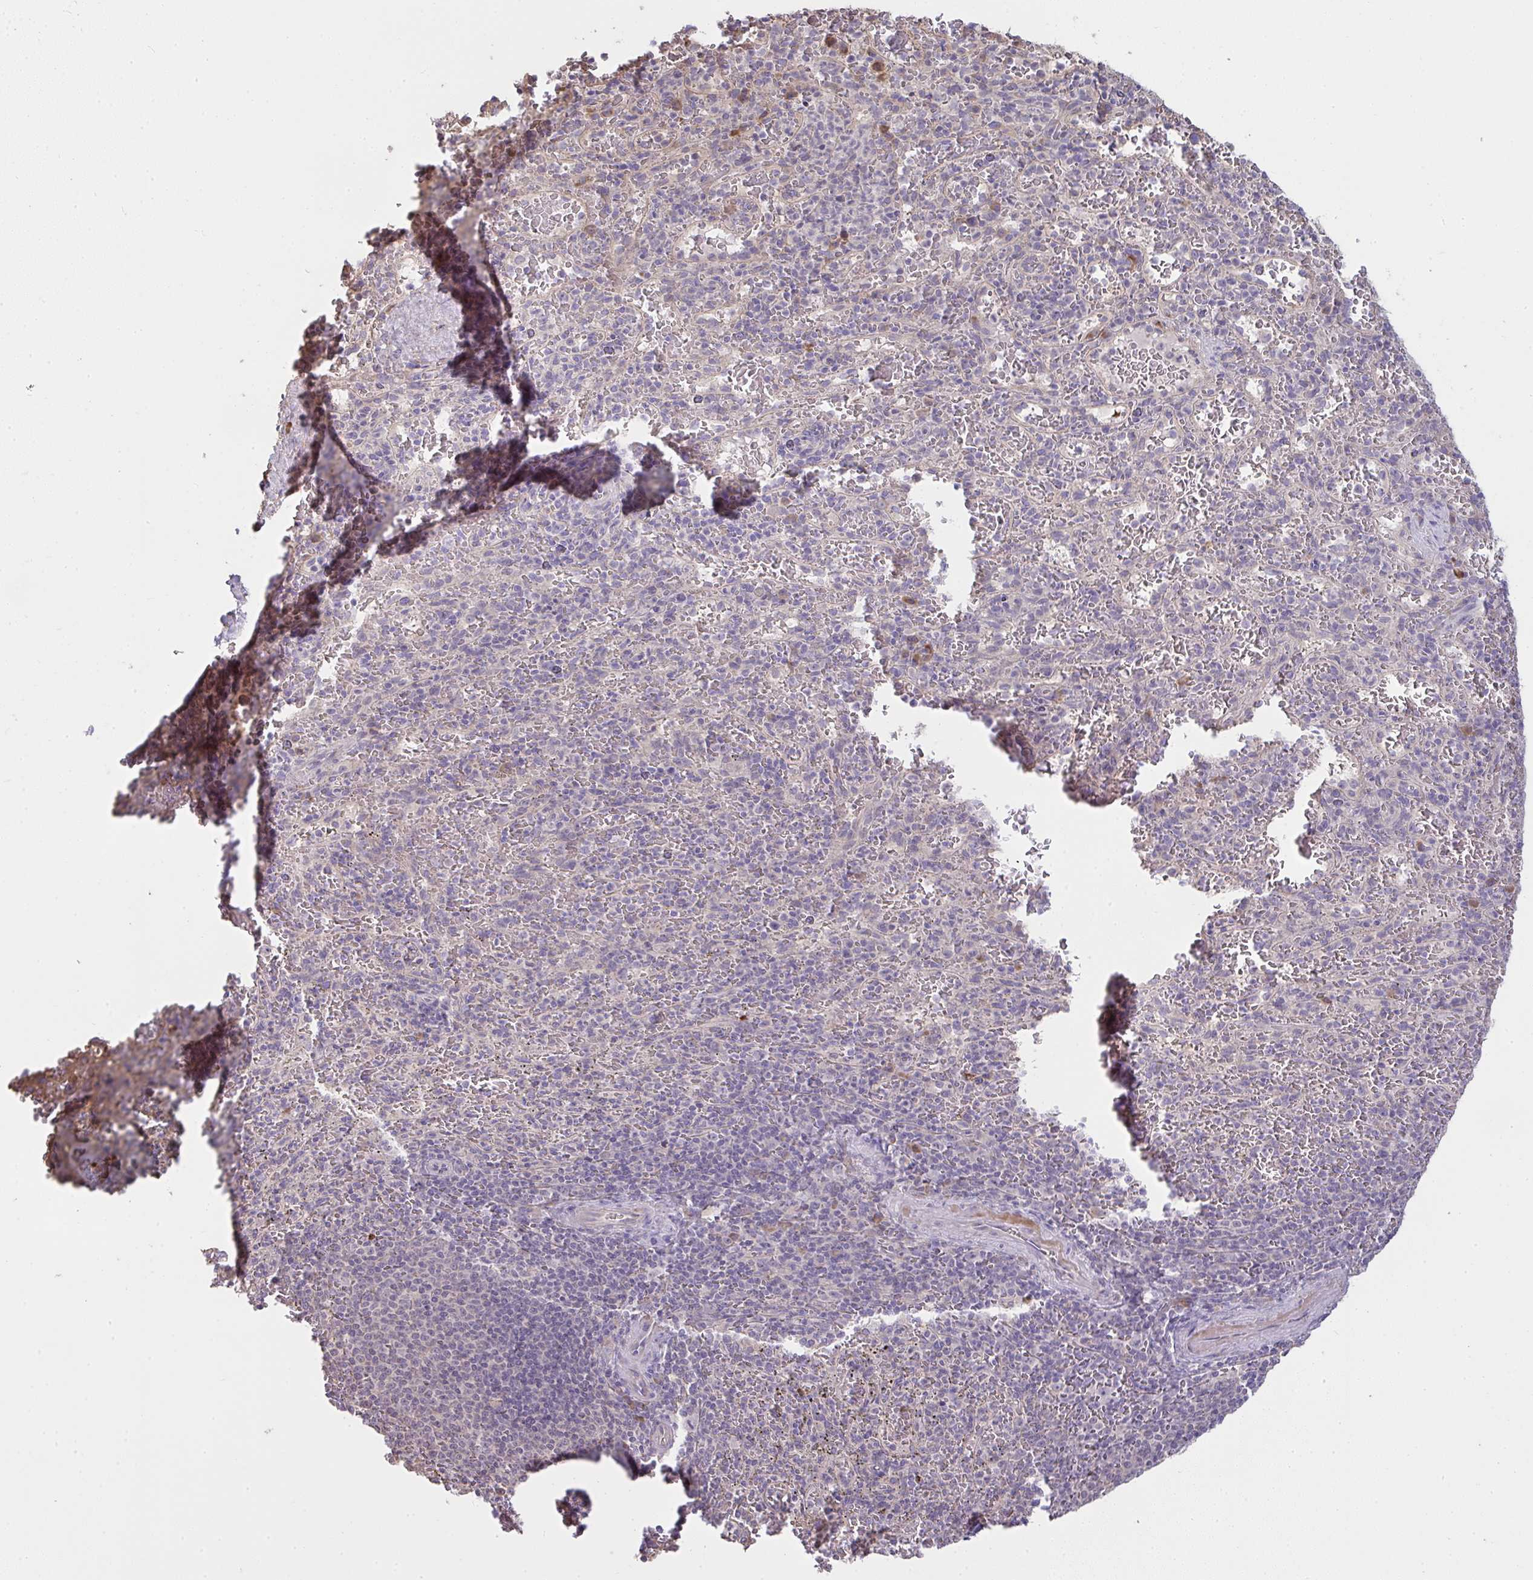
{"staining": {"intensity": "negative", "quantity": "none", "location": "none"}, "tissue": "spleen", "cell_type": "Cells in red pulp", "image_type": "normal", "snomed": [{"axis": "morphology", "description": "Normal tissue, NOS"}, {"axis": "topography", "description": "Spleen"}], "caption": "DAB immunohistochemical staining of unremarkable human spleen reveals no significant positivity in cells in red pulp. (DAB immunohistochemistry (IHC), high magnification).", "gene": "BRINP3", "patient": {"sex": "male", "age": 57}}